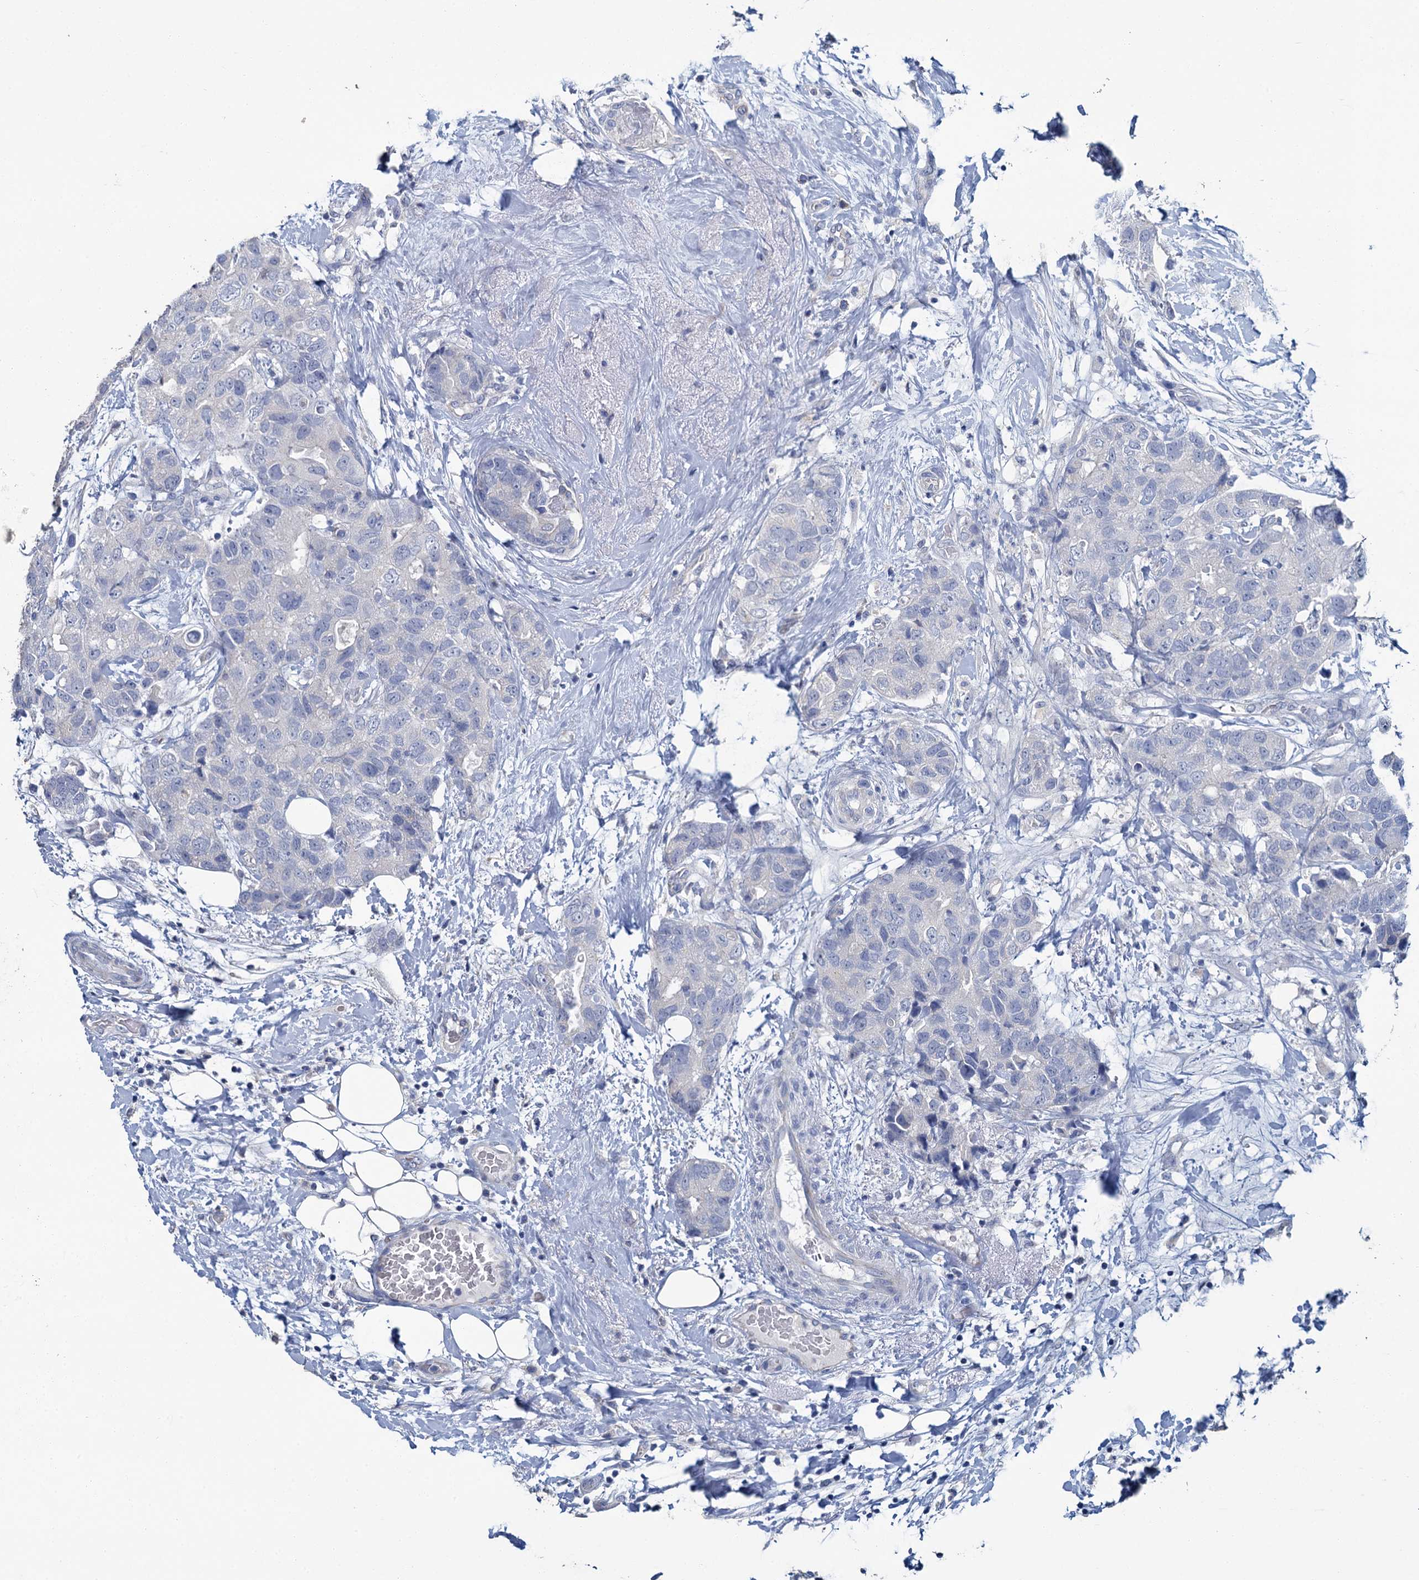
{"staining": {"intensity": "negative", "quantity": "none", "location": "none"}, "tissue": "breast cancer", "cell_type": "Tumor cells", "image_type": "cancer", "snomed": [{"axis": "morphology", "description": "Duct carcinoma"}, {"axis": "topography", "description": "Breast"}], "caption": "There is no significant positivity in tumor cells of breast cancer.", "gene": "SNCB", "patient": {"sex": "female", "age": 62}}